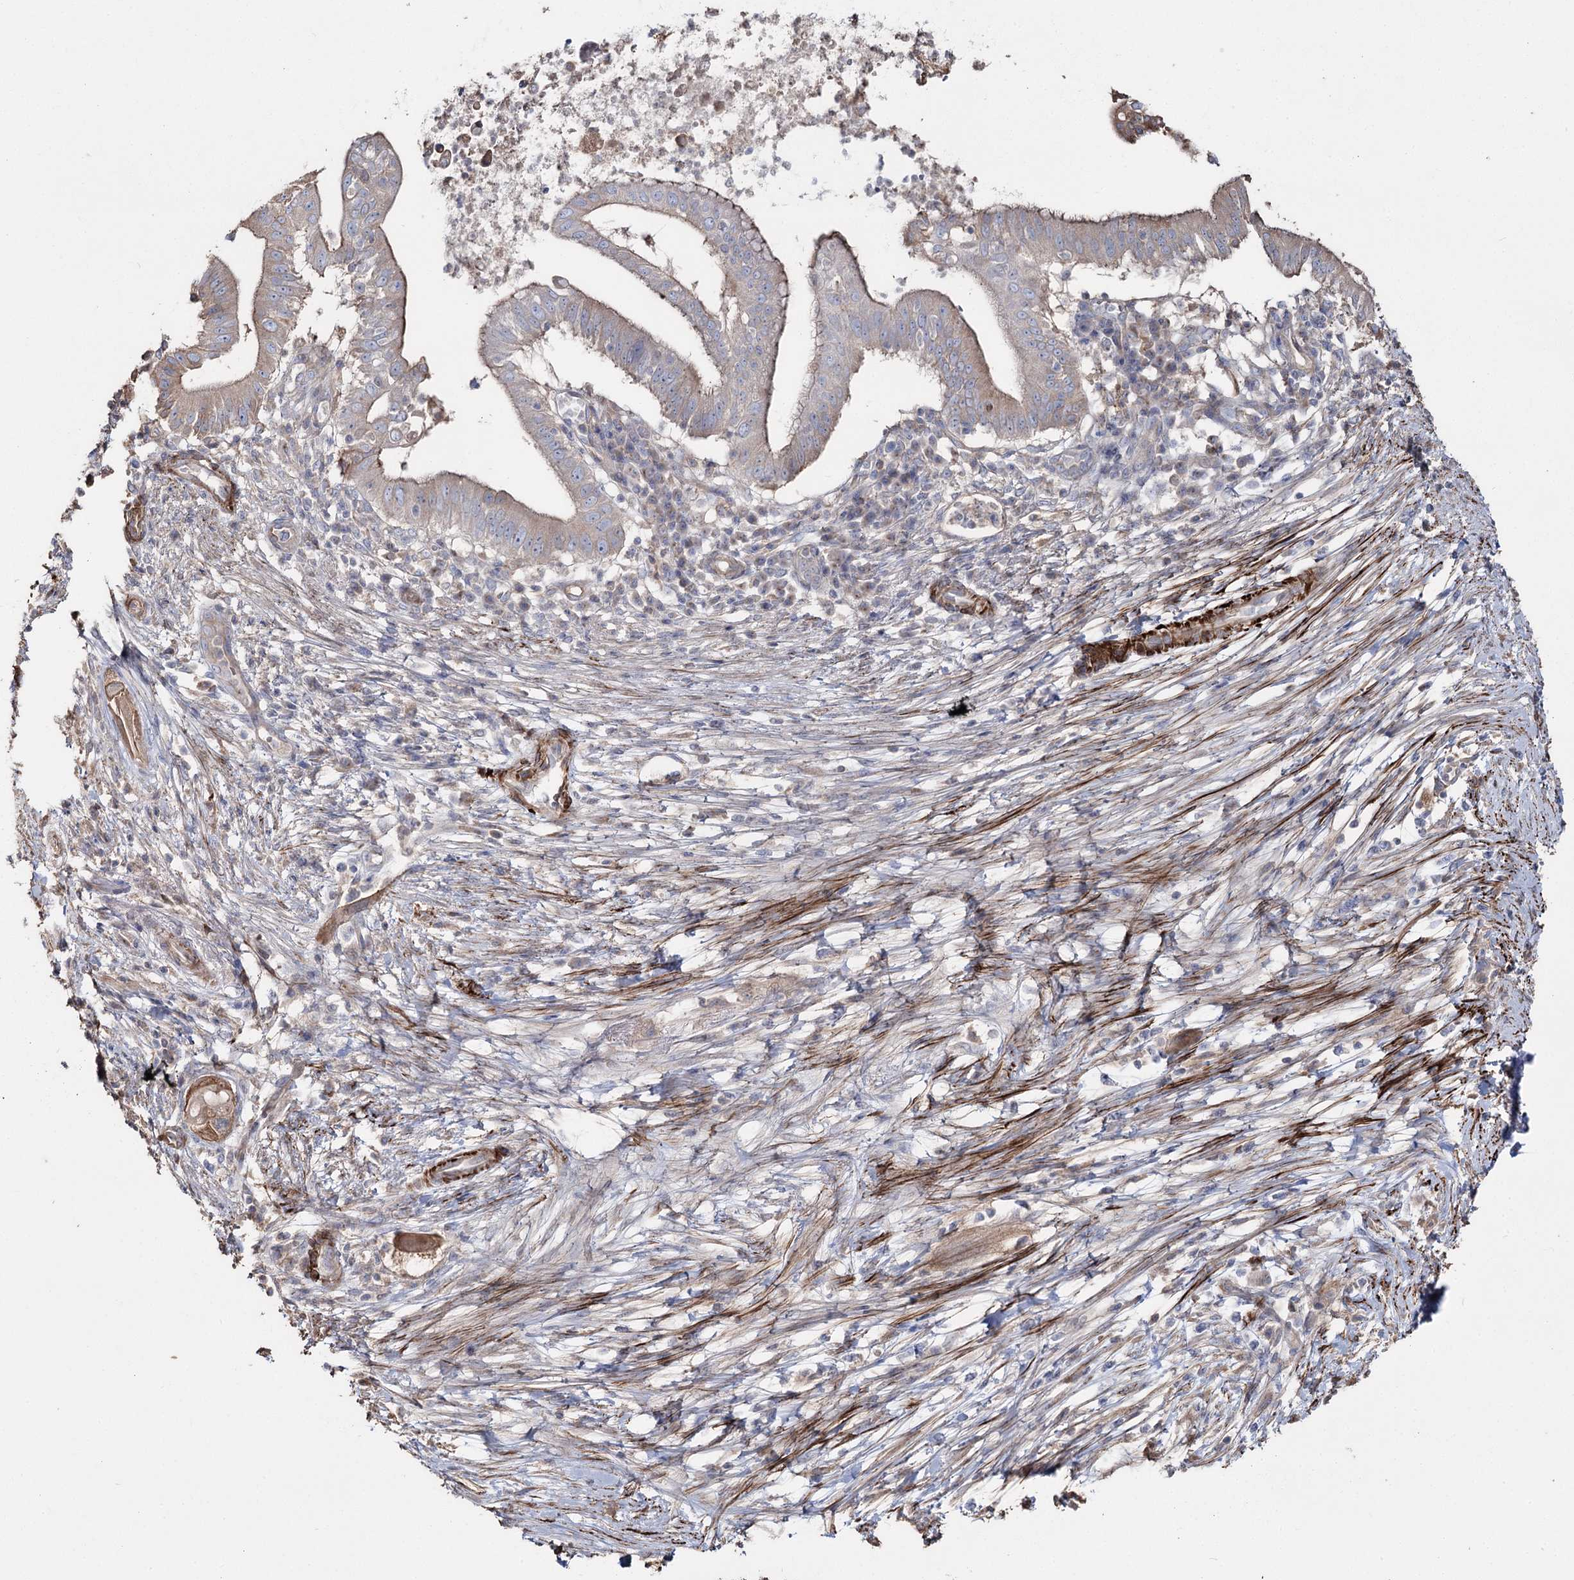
{"staining": {"intensity": "weak", "quantity": "<25%", "location": "cytoplasmic/membranous"}, "tissue": "pancreatic cancer", "cell_type": "Tumor cells", "image_type": "cancer", "snomed": [{"axis": "morphology", "description": "Adenocarcinoma, NOS"}, {"axis": "topography", "description": "Pancreas"}], "caption": "Pancreatic cancer stained for a protein using immunohistochemistry displays no positivity tumor cells.", "gene": "SUMF1", "patient": {"sex": "male", "age": 68}}